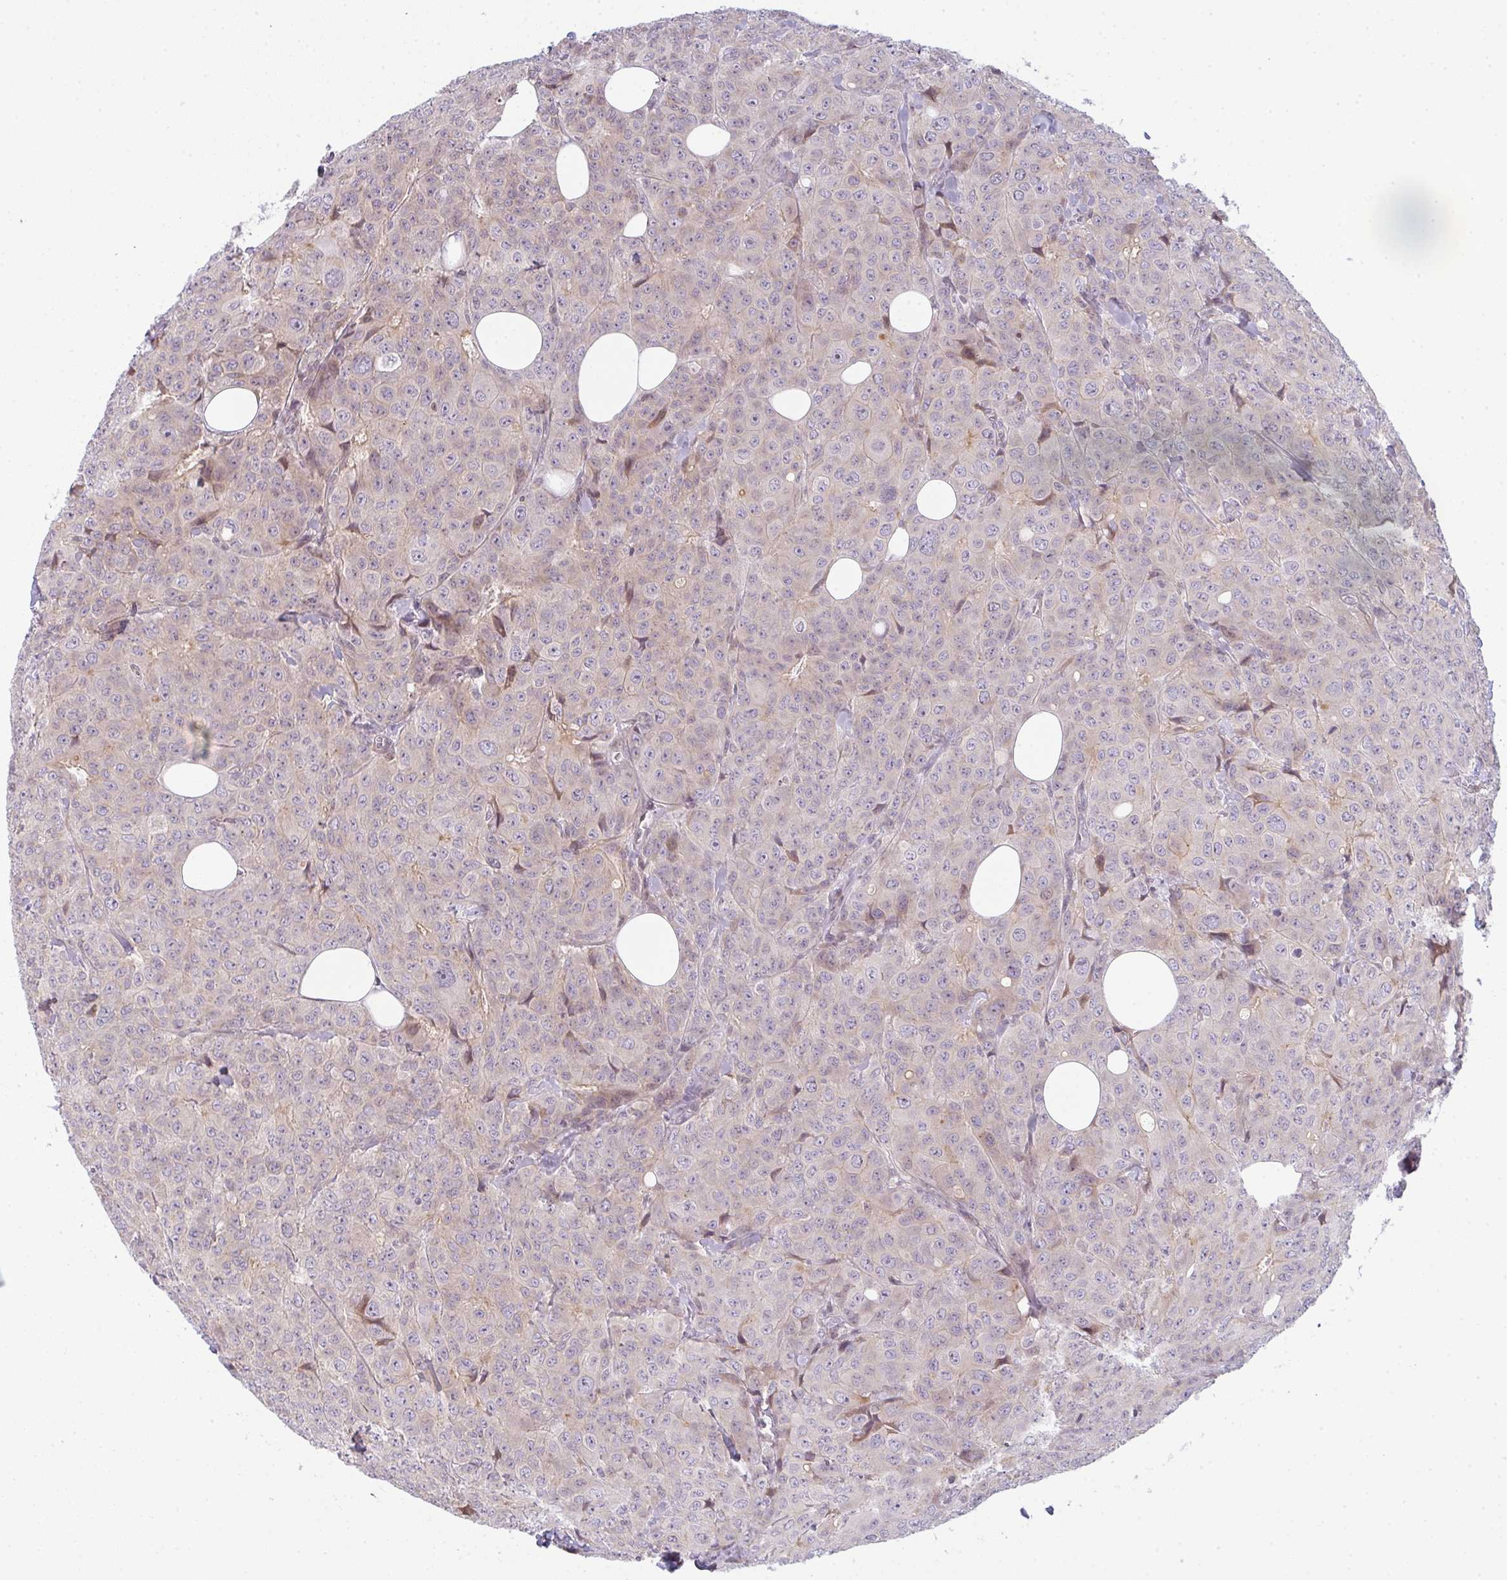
{"staining": {"intensity": "weak", "quantity": "<25%", "location": "cytoplasmic/membranous"}, "tissue": "breast cancer", "cell_type": "Tumor cells", "image_type": "cancer", "snomed": [{"axis": "morphology", "description": "Duct carcinoma"}, {"axis": "topography", "description": "Breast"}], "caption": "Immunohistochemical staining of breast cancer exhibits no significant staining in tumor cells. The staining was performed using DAB (3,3'-diaminobenzidine) to visualize the protein expression in brown, while the nuclei were stained in blue with hematoxylin (Magnification: 20x).", "gene": "TMEM237", "patient": {"sex": "female", "age": 43}}